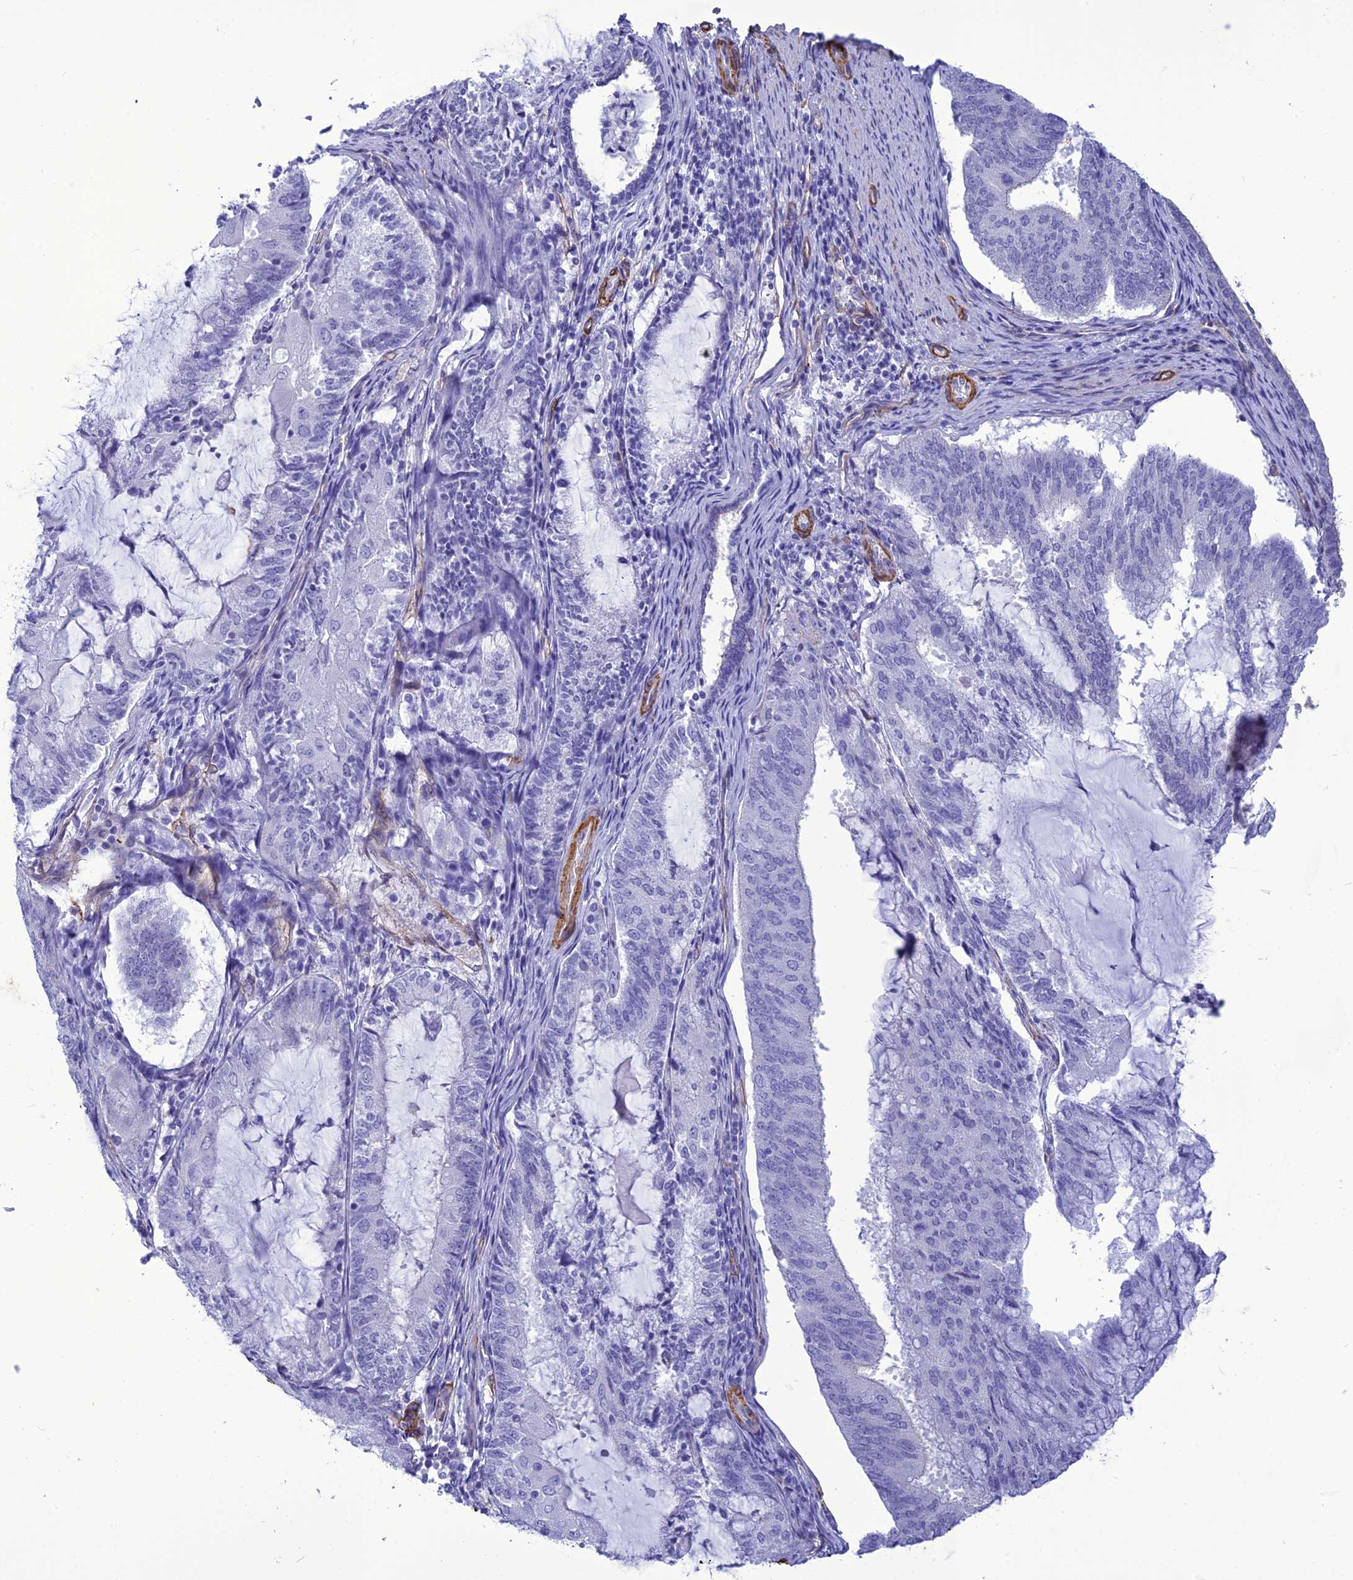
{"staining": {"intensity": "negative", "quantity": "none", "location": "none"}, "tissue": "endometrial cancer", "cell_type": "Tumor cells", "image_type": "cancer", "snomed": [{"axis": "morphology", "description": "Adenocarcinoma, NOS"}, {"axis": "topography", "description": "Endometrium"}], "caption": "DAB (3,3'-diaminobenzidine) immunohistochemical staining of adenocarcinoma (endometrial) reveals no significant staining in tumor cells. (DAB immunohistochemistry with hematoxylin counter stain).", "gene": "NKD1", "patient": {"sex": "female", "age": 81}}